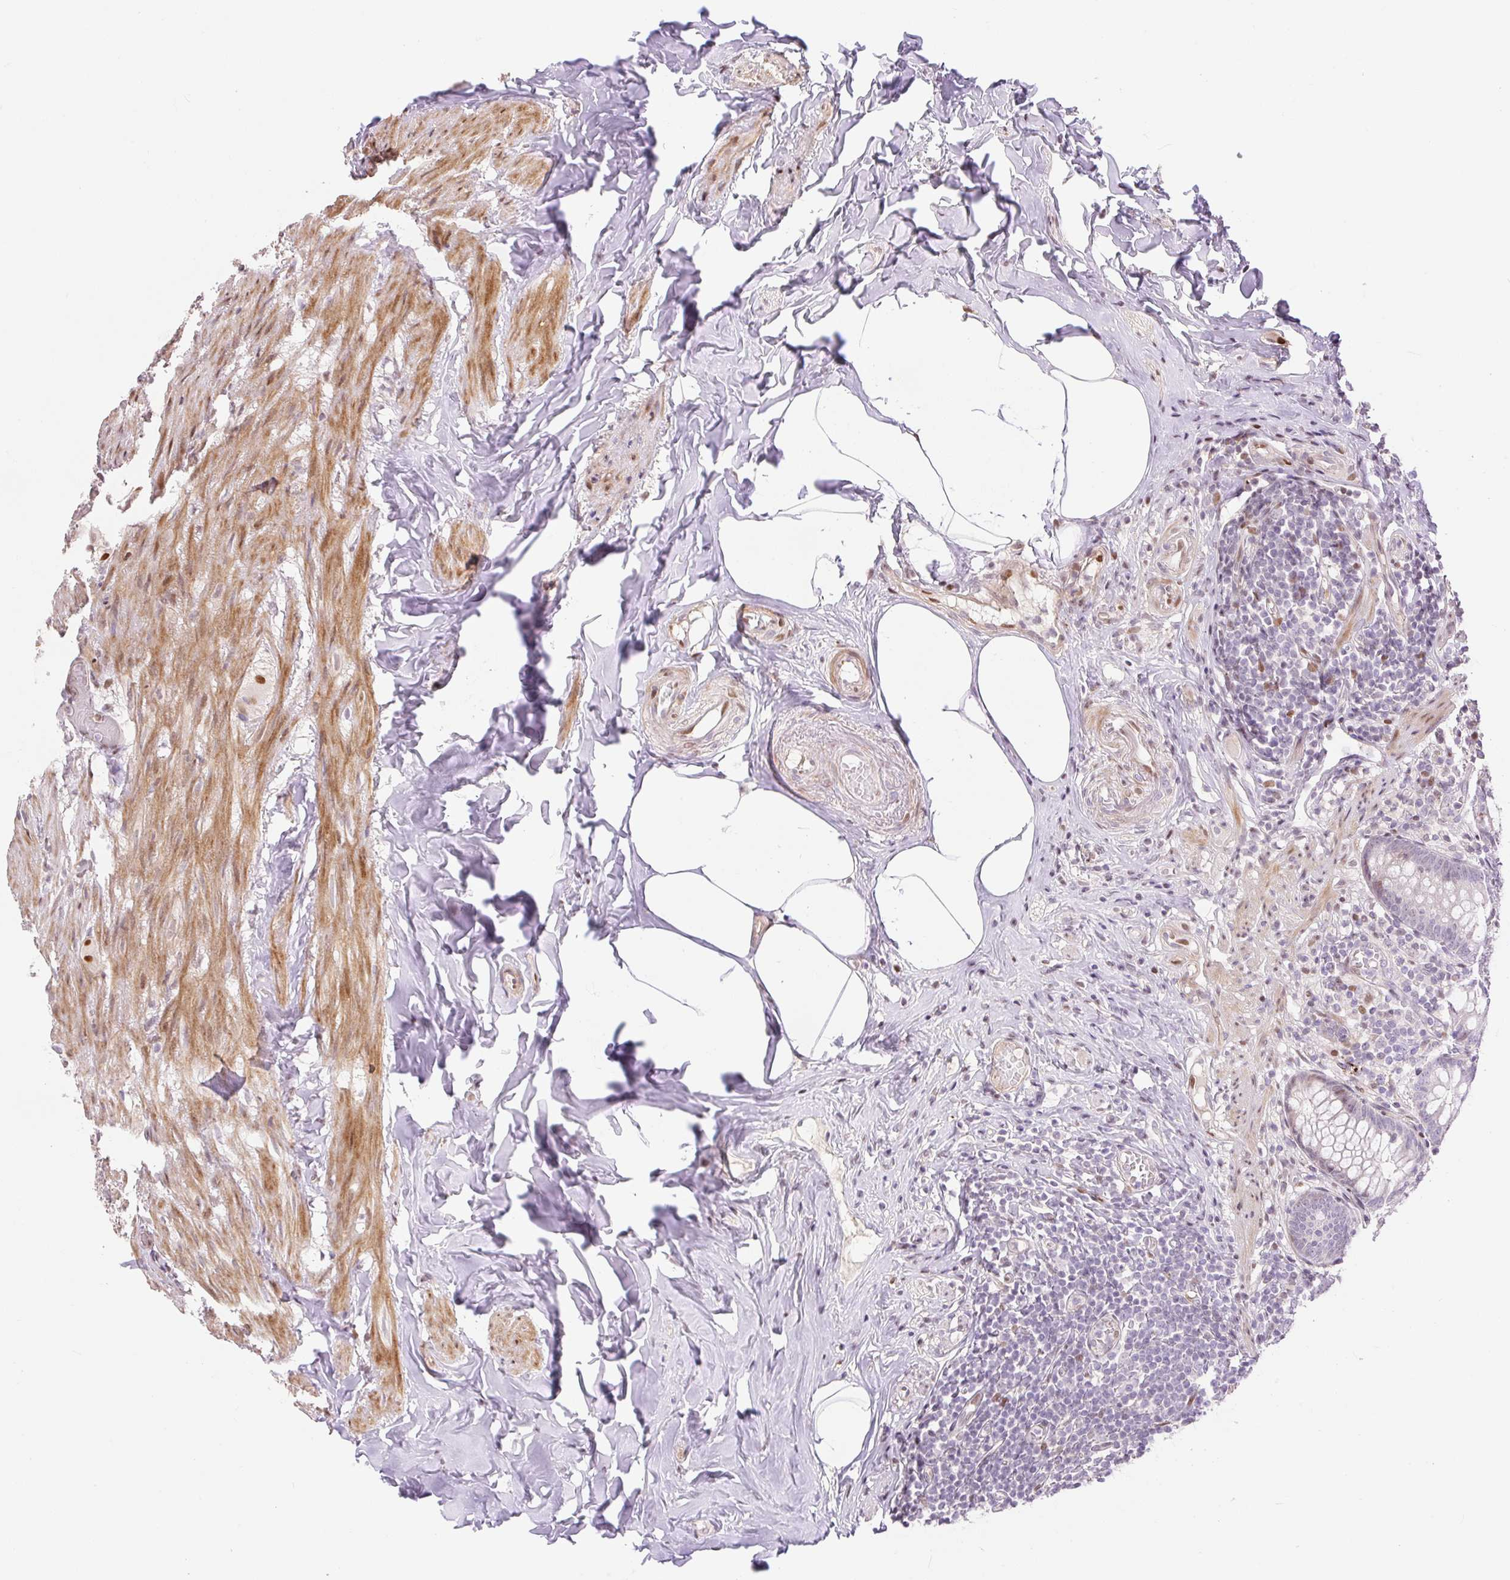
{"staining": {"intensity": "weak", "quantity": "<25%", "location": "nuclear"}, "tissue": "appendix", "cell_type": "Glandular cells", "image_type": "normal", "snomed": [{"axis": "morphology", "description": "Normal tissue, NOS"}, {"axis": "topography", "description": "Appendix"}], "caption": "High power microscopy image of an immunohistochemistry photomicrograph of unremarkable appendix, revealing no significant positivity in glandular cells. The staining is performed using DAB brown chromogen with nuclei counter-stained in using hematoxylin.", "gene": "RIPPLY3", "patient": {"sex": "male", "age": 55}}